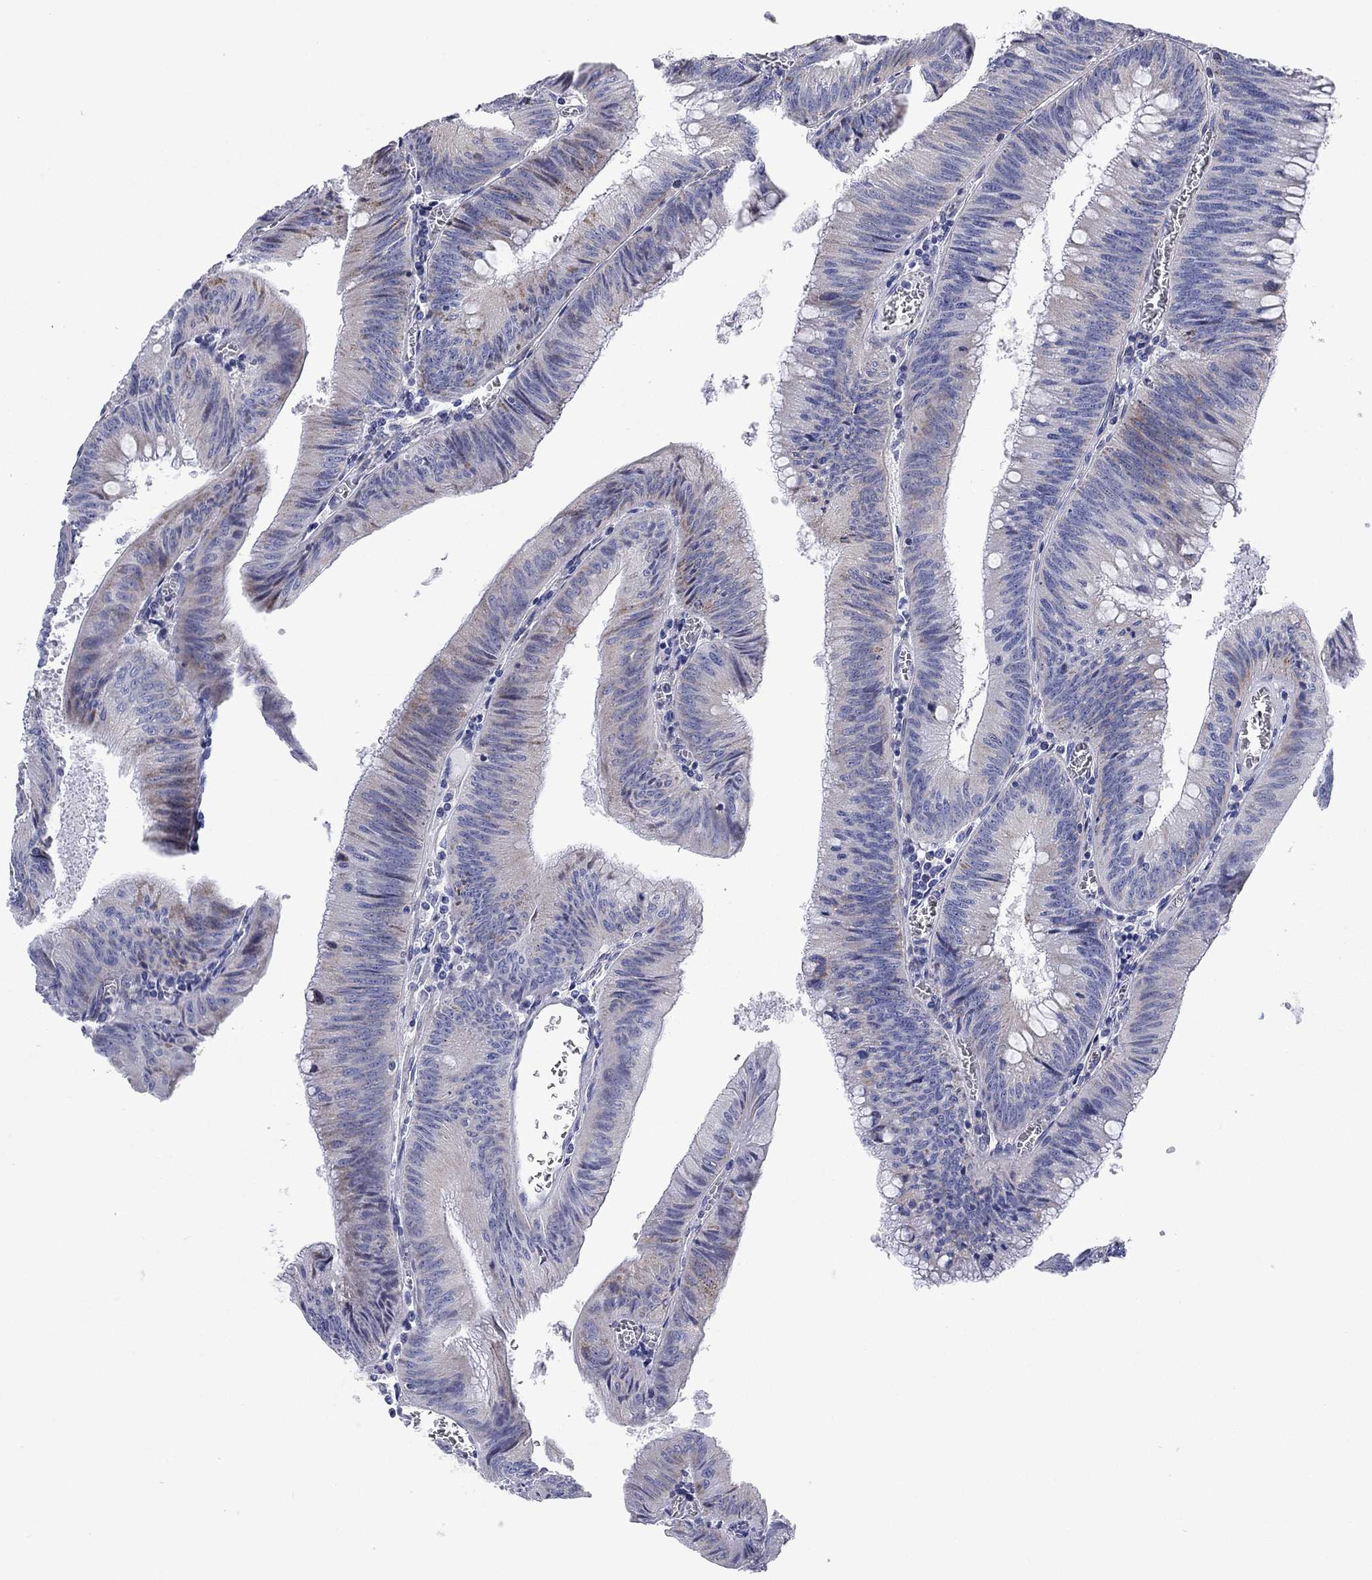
{"staining": {"intensity": "strong", "quantity": "25%-75%", "location": "cytoplasmic/membranous"}, "tissue": "colorectal cancer", "cell_type": "Tumor cells", "image_type": "cancer", "snomed": [{"axis": "morphology", "description": "Adenocarcinoma, NOS"}, {"axis": "topography", "description": "Rectum"}], "caption": "Strong cytoplasmic/membranous positivity is seen in approximately 25%-75% of tumor cells in adenocarcinoma (colorectal).", "gene": "CHI3L2", "patient": {"sex": "female", "age": 72}}